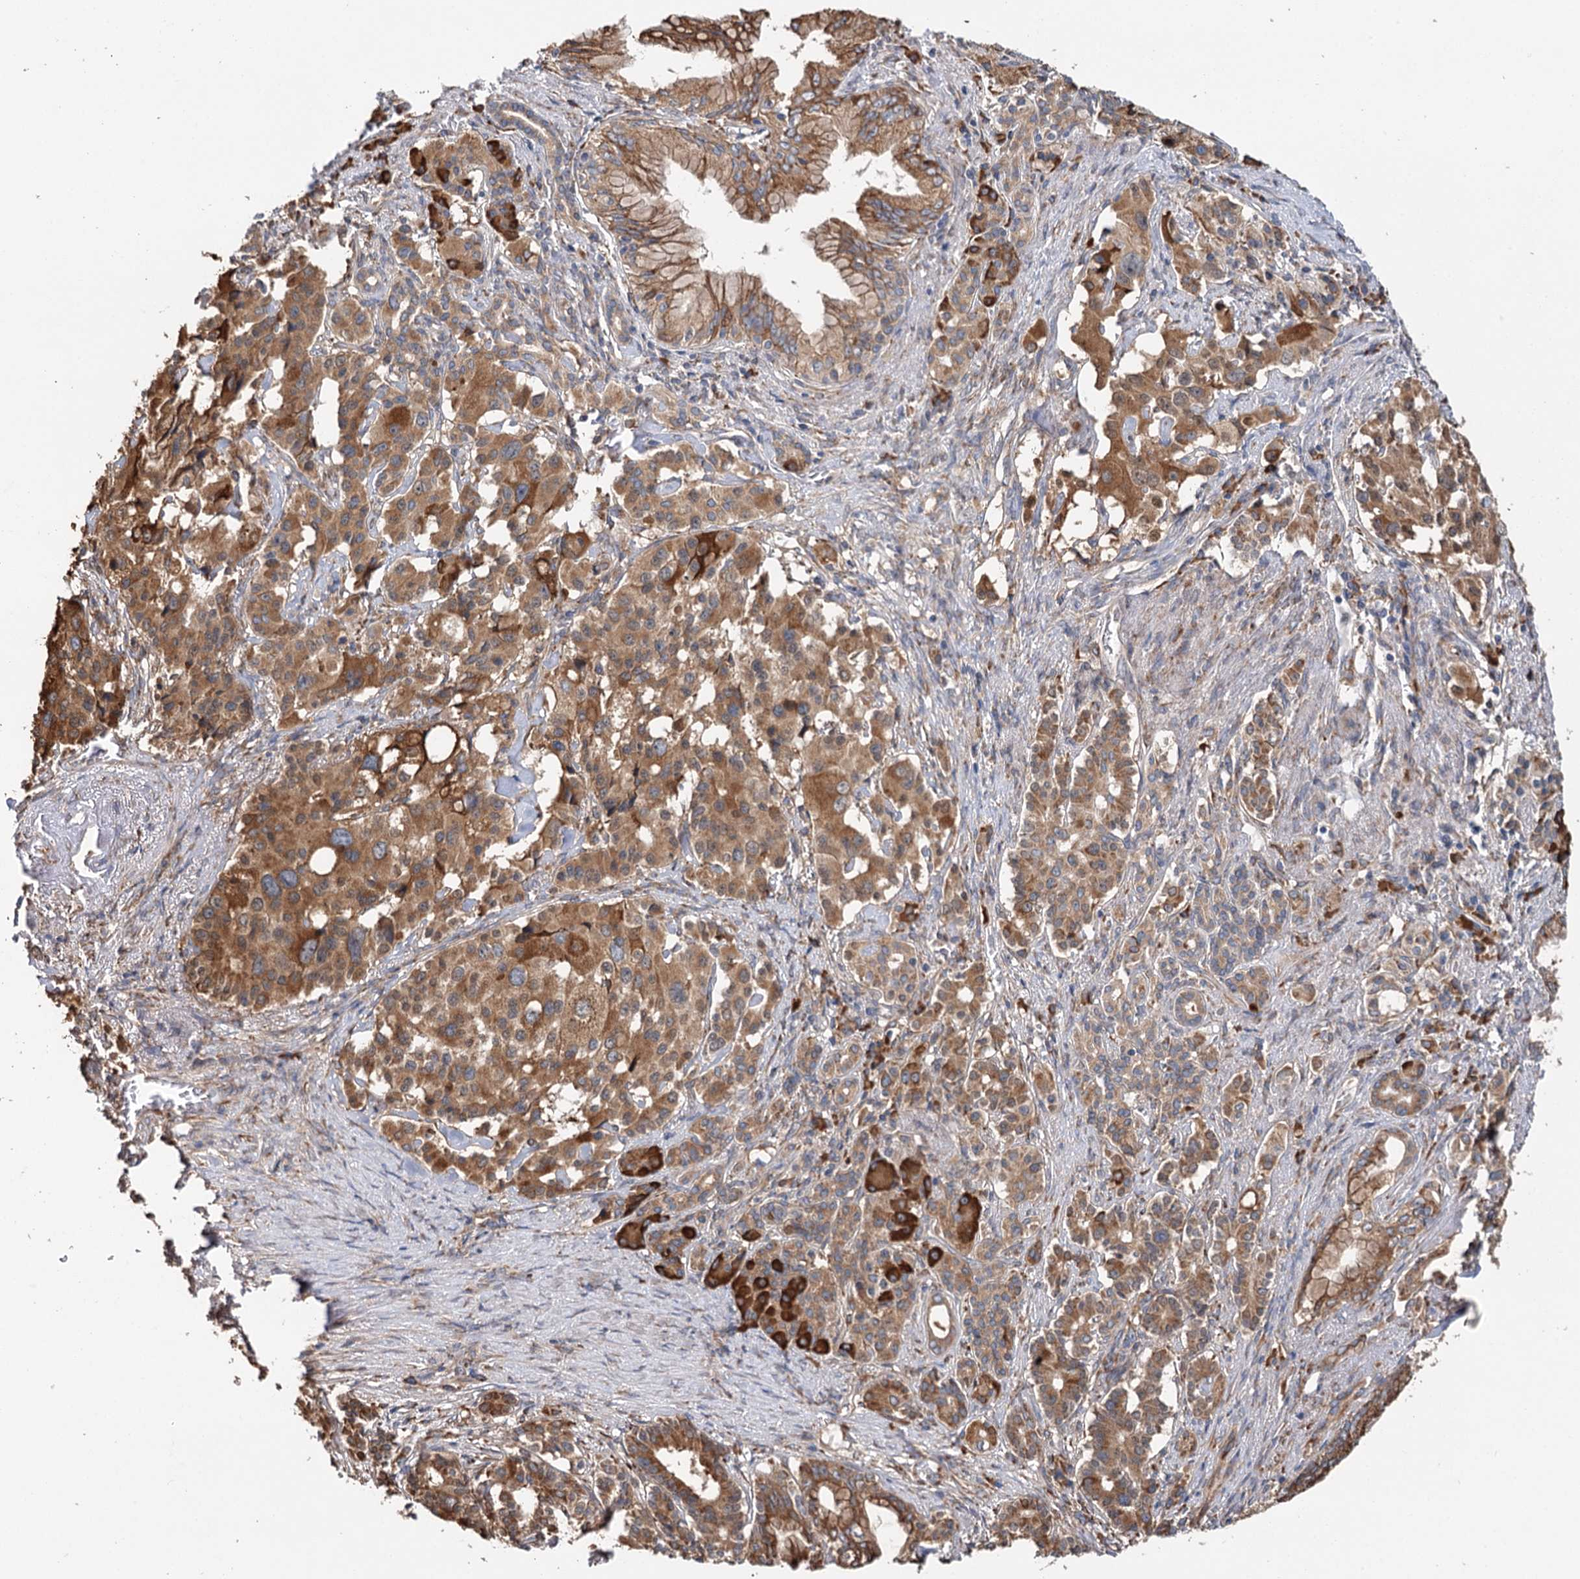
{"staining": {"intensity": "moderate", "quantity": ">75%", "location": "cytoplasmic/membranous"}, "tissue": "pancreatic cancer", "cell_type": "Tumor cells", "image_type": "cancer", "snomed": [{"axis": "morphology", "description": "Adenocarcinoma, NOS"}, {"axis": "topography", "description": "Pancreas"}], "caption": "IHC micrograph of neoplastic tissue: human pancreatic adenocarcinoma stained using immunohistochemistry shows medium levels of moderate protein expression localized specifically in the cytoplasmic/membranous of tumor cells, appearing as a cytoplasmic/membranous brown color.", "gene": "VEGFA", "patient": {"sex": "female", "age": 74}}